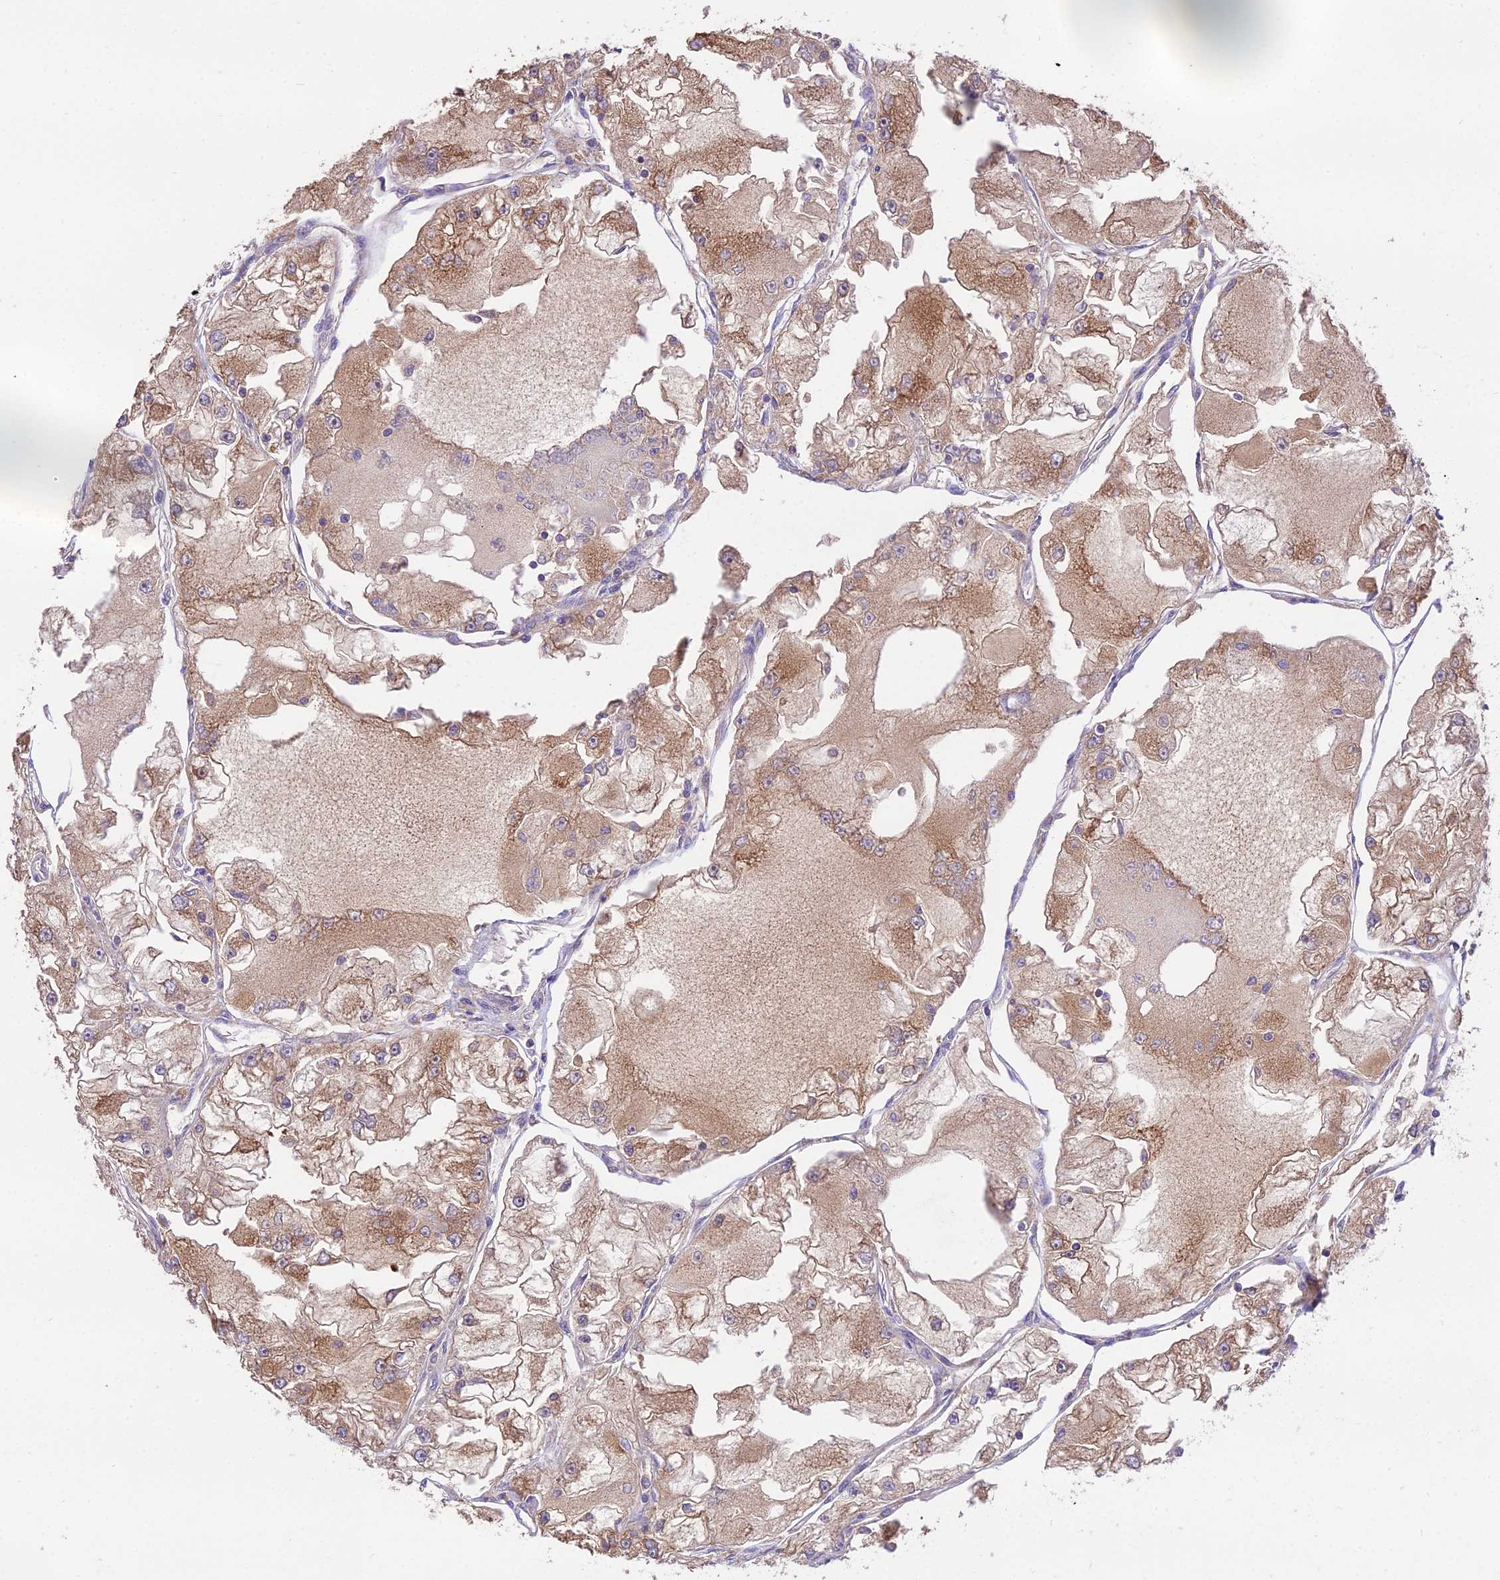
{"staining": {"intensity": "moderate", "quantity": ">75%", "location": "cytoplasmic/membranous"}, "tissue": "renal cancer", "cell_type": "Tumor cells", "image_type": "cancer", "snomed": [{"axis": "morphology", "description": "Adenocarcinoma, NOS"}, {"axis": "topography", "description": "Kidney"}], "caption": "High-power microscopy captured an immunohistochemistry (IHC) histopathology image of renal adenocarcinoma, revealing moderate cytoplasmic/membranous expression in about >75% of tumor cells.", "gene": "BLOC1S4", "patient": {"sex": "female", "age": 72}}